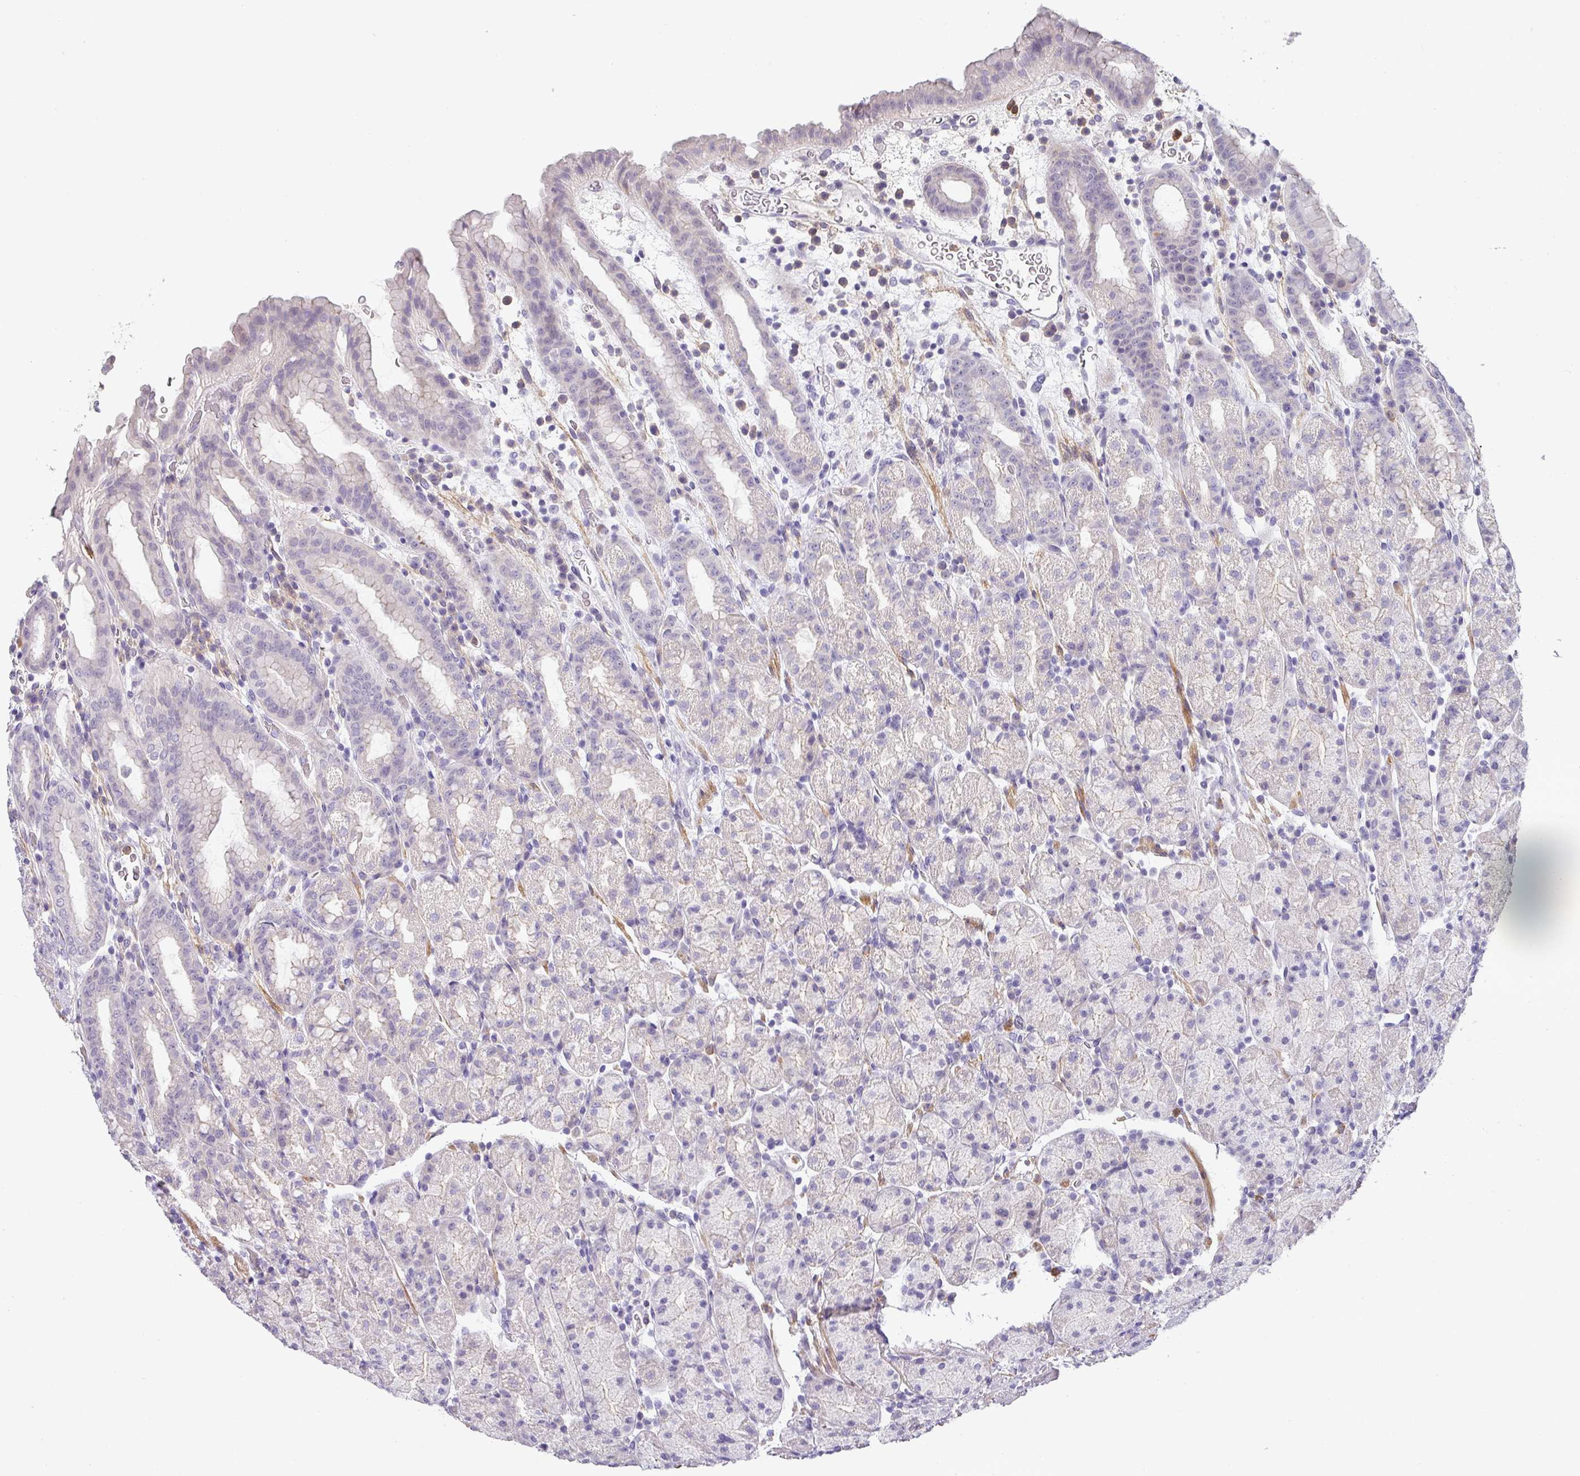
{"staining": {"intensity": "negative", "quantity": "none", "location": "none"}, "tissue": "stomach", "cell_type": "Glandular cells", "image_type": "normal", "snomed": [{"axis": "morphology", "description": "Normal tissue, NOS"}, {"axis": "topography", "description": "Stomach, upper"}, {"axis": "topography", "description": "Stomach, lower"}, {"axis": "topography", "description": "Small intestine"}], "caption": "Glandular cells are negative for brown protein staining in unremarkable stomach. The staining was performed using DAB (3,3'-diaminobenzidine) to visualize the protein expression in brown, while the nuclei were stained in blue with hematoxylin (Magnification: 20x).", "gene": "BTLA", "patient": {"sex": "male", "age": 68}}